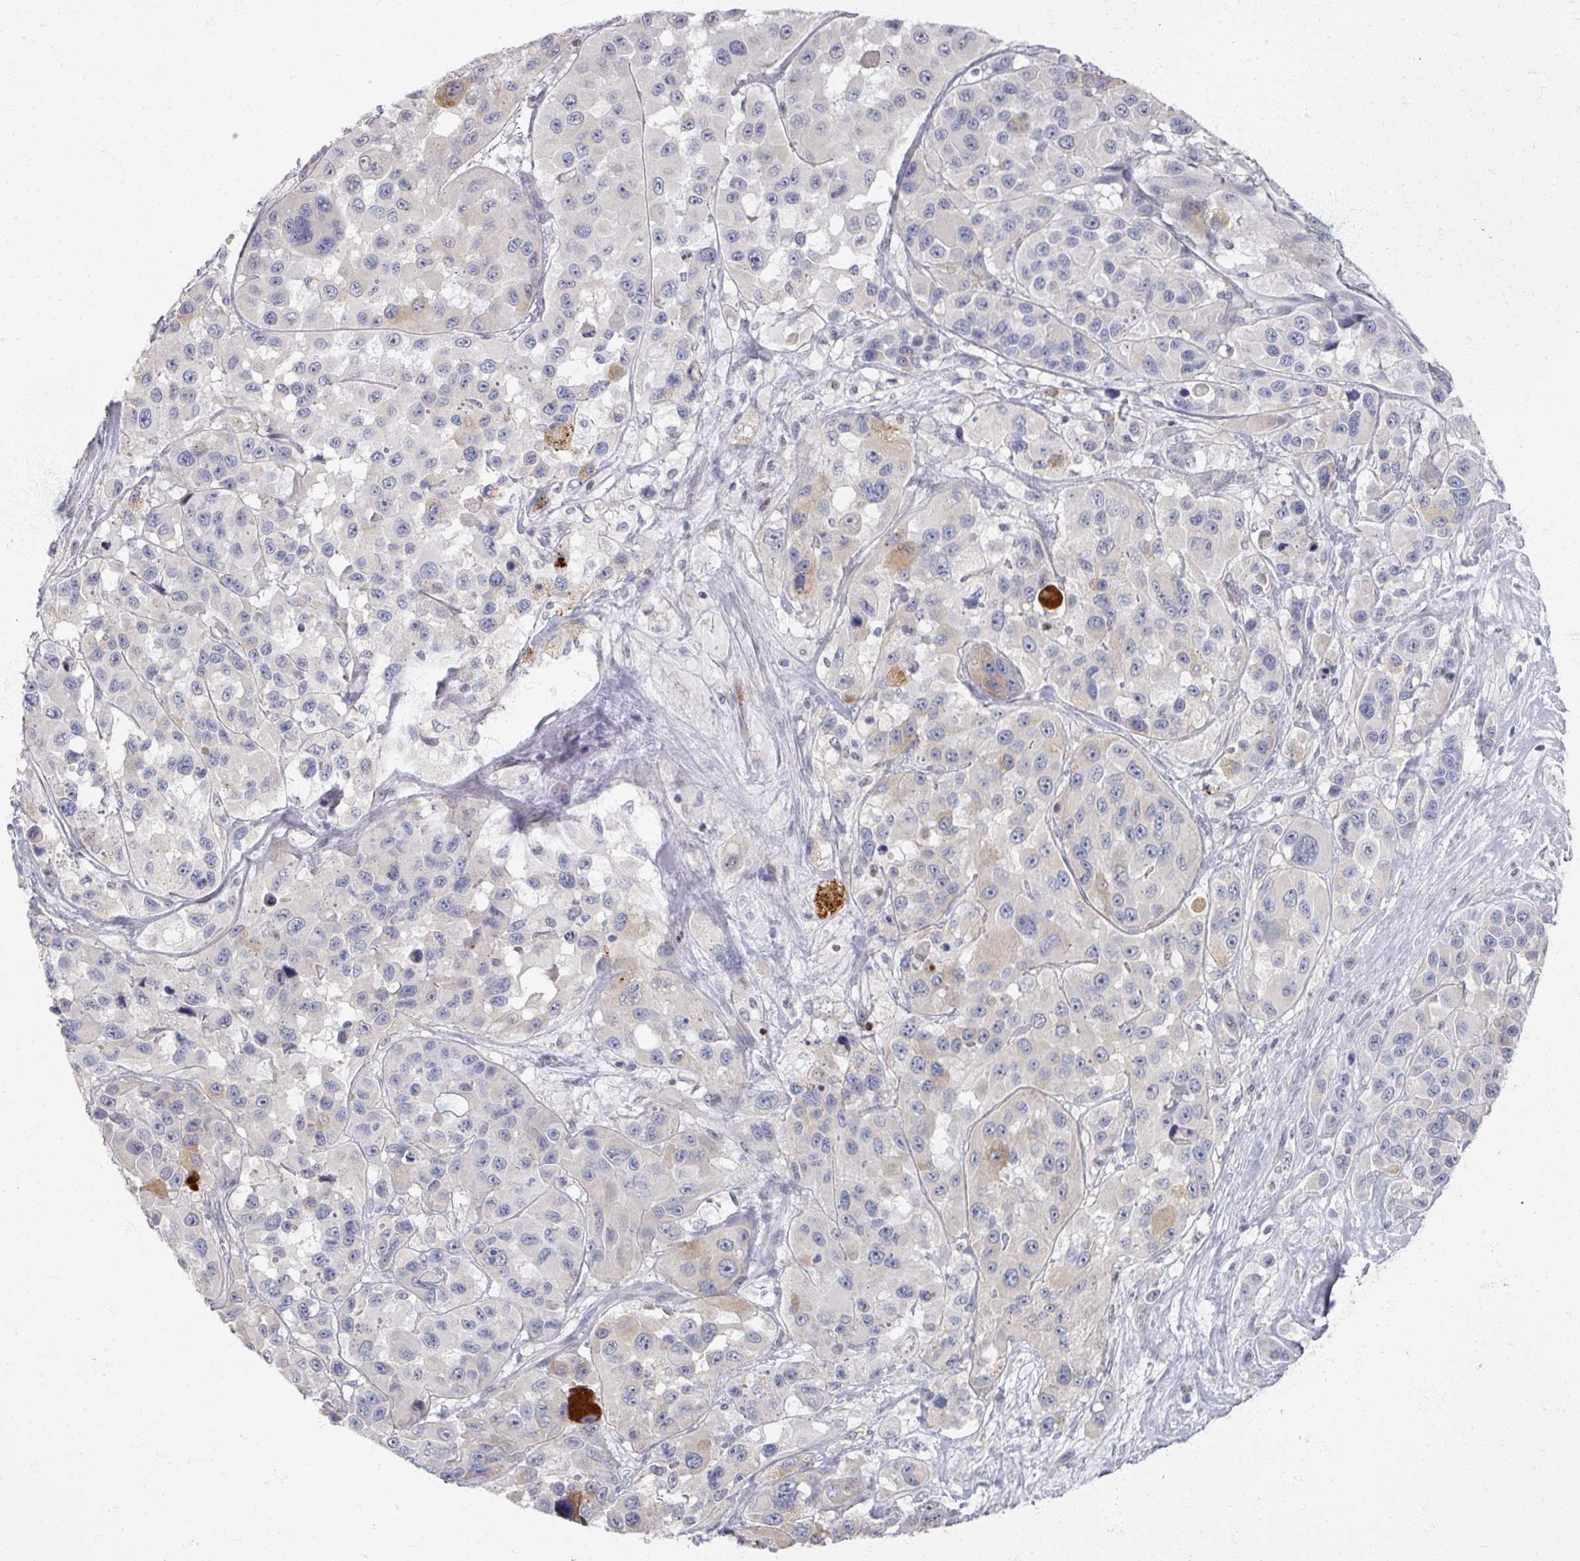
{"staining": {"intensity": "negative", "quantity": "none", "location": "none"}, "tissue": "melanoma", "cell_type": "Tumor cells", "image_type": "cancer", "snomed": [{"axis": "morphology", "description": "Malignant melanoma, Metastatic site"}, {"axis": "topography", "description": "Lymph node"}], "caption": "IHC image of human malignant melanoma (metastatic site) stained for a protein (brown), which shows no staining in tumor cells.", "gene": "TTYH3", "patient": {"sex": "female", "age": 65}}